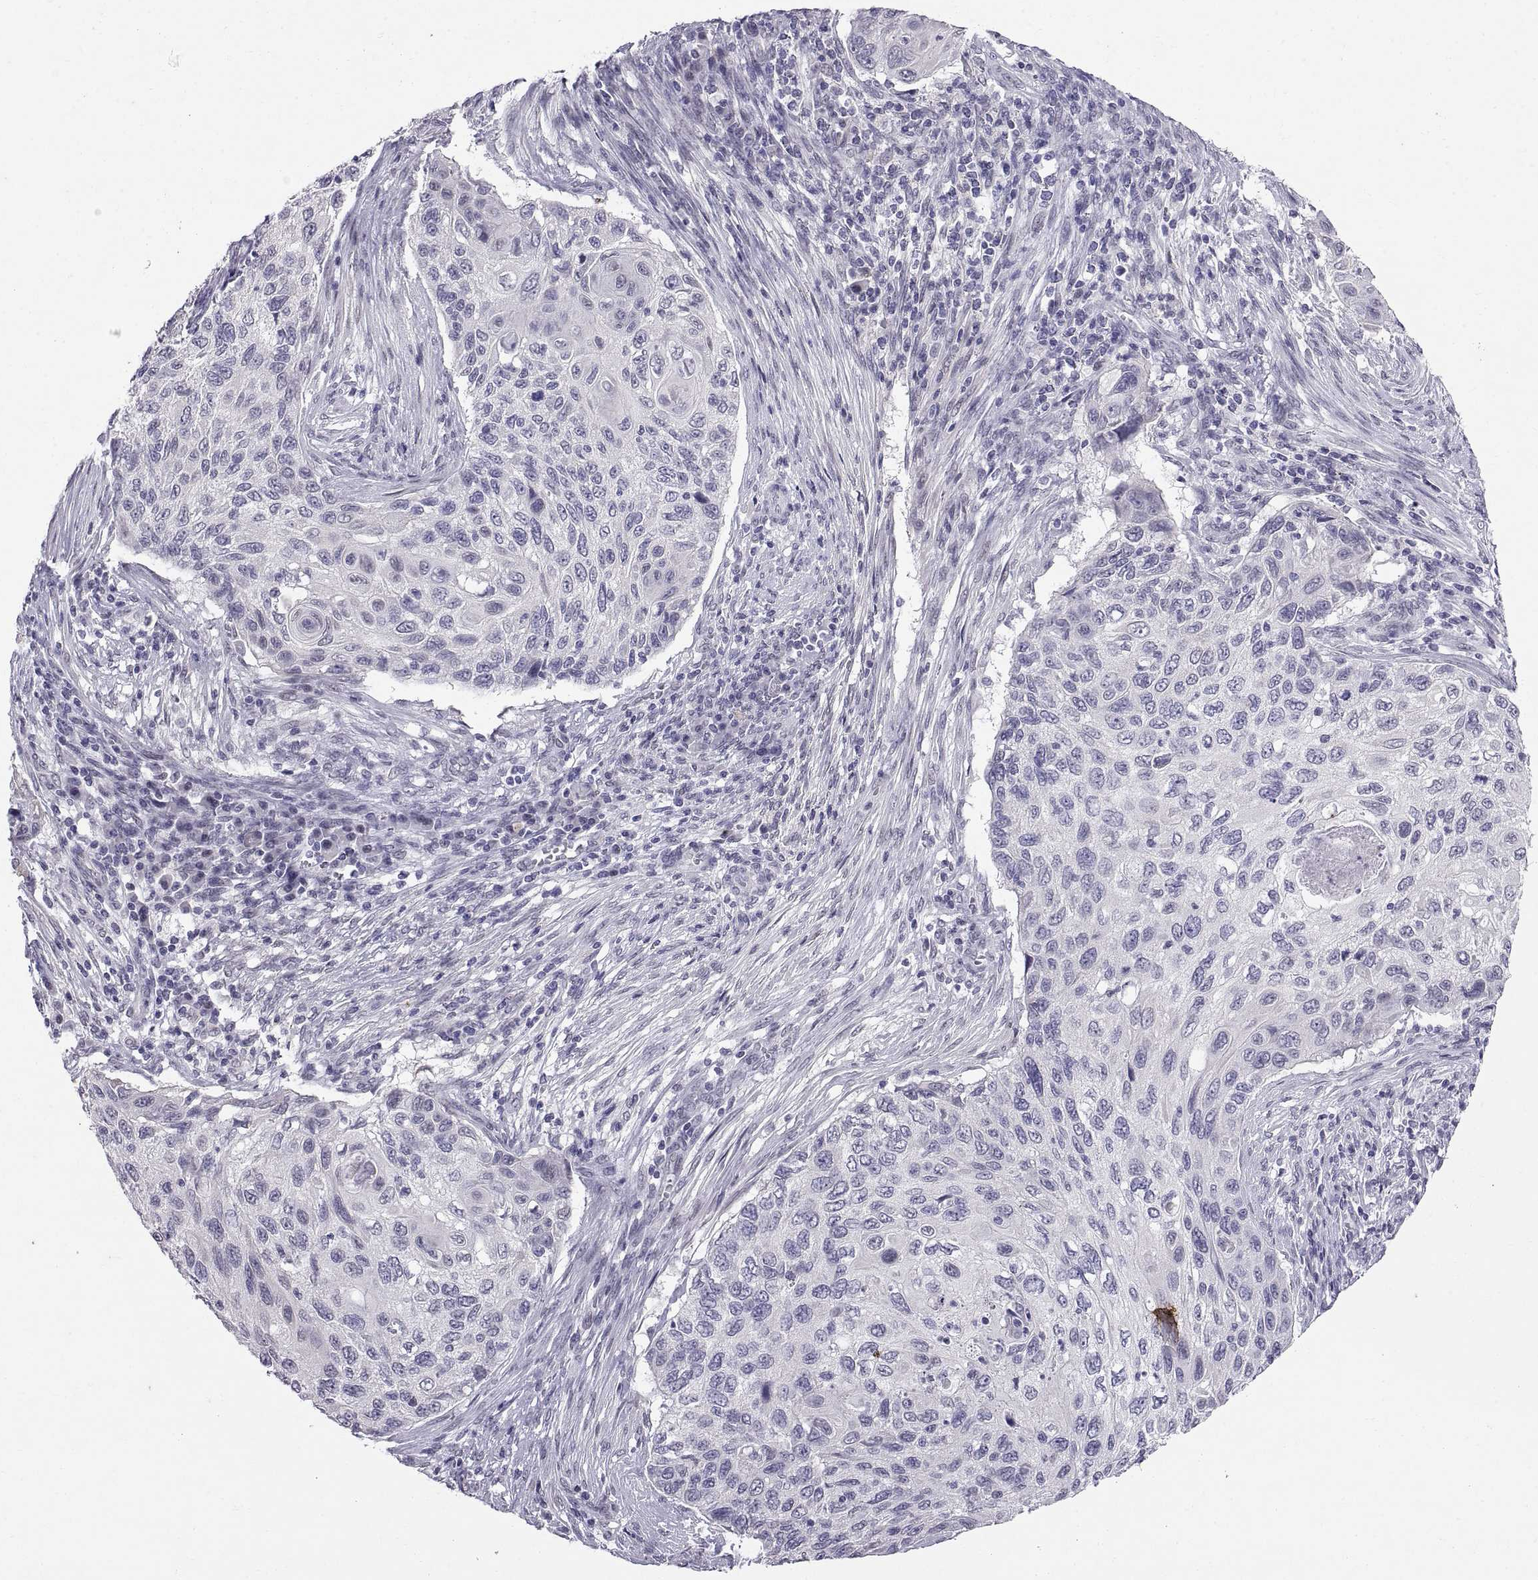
{"staining": {"intensity": "negative", "quantity": "none", "location": "none"}, "tissue": "cervical cancer", "cell_type": "Tumor cells", "image_type": "cancer", "snomed": [{"axis": "morphology", "description": "Squamous cell carcinoma, NOS"}, {"axis": "topography", "description": "Cervix"}], "caption": "An immunohistochemistry (IHC) histopathology image of cervical squamous cell carcinoma is shown. There is no staining in tumor cells of cervical squamous cell carcinoma.", "gene": "KRT77", "patient": {"sex": "female", "age": 70}}